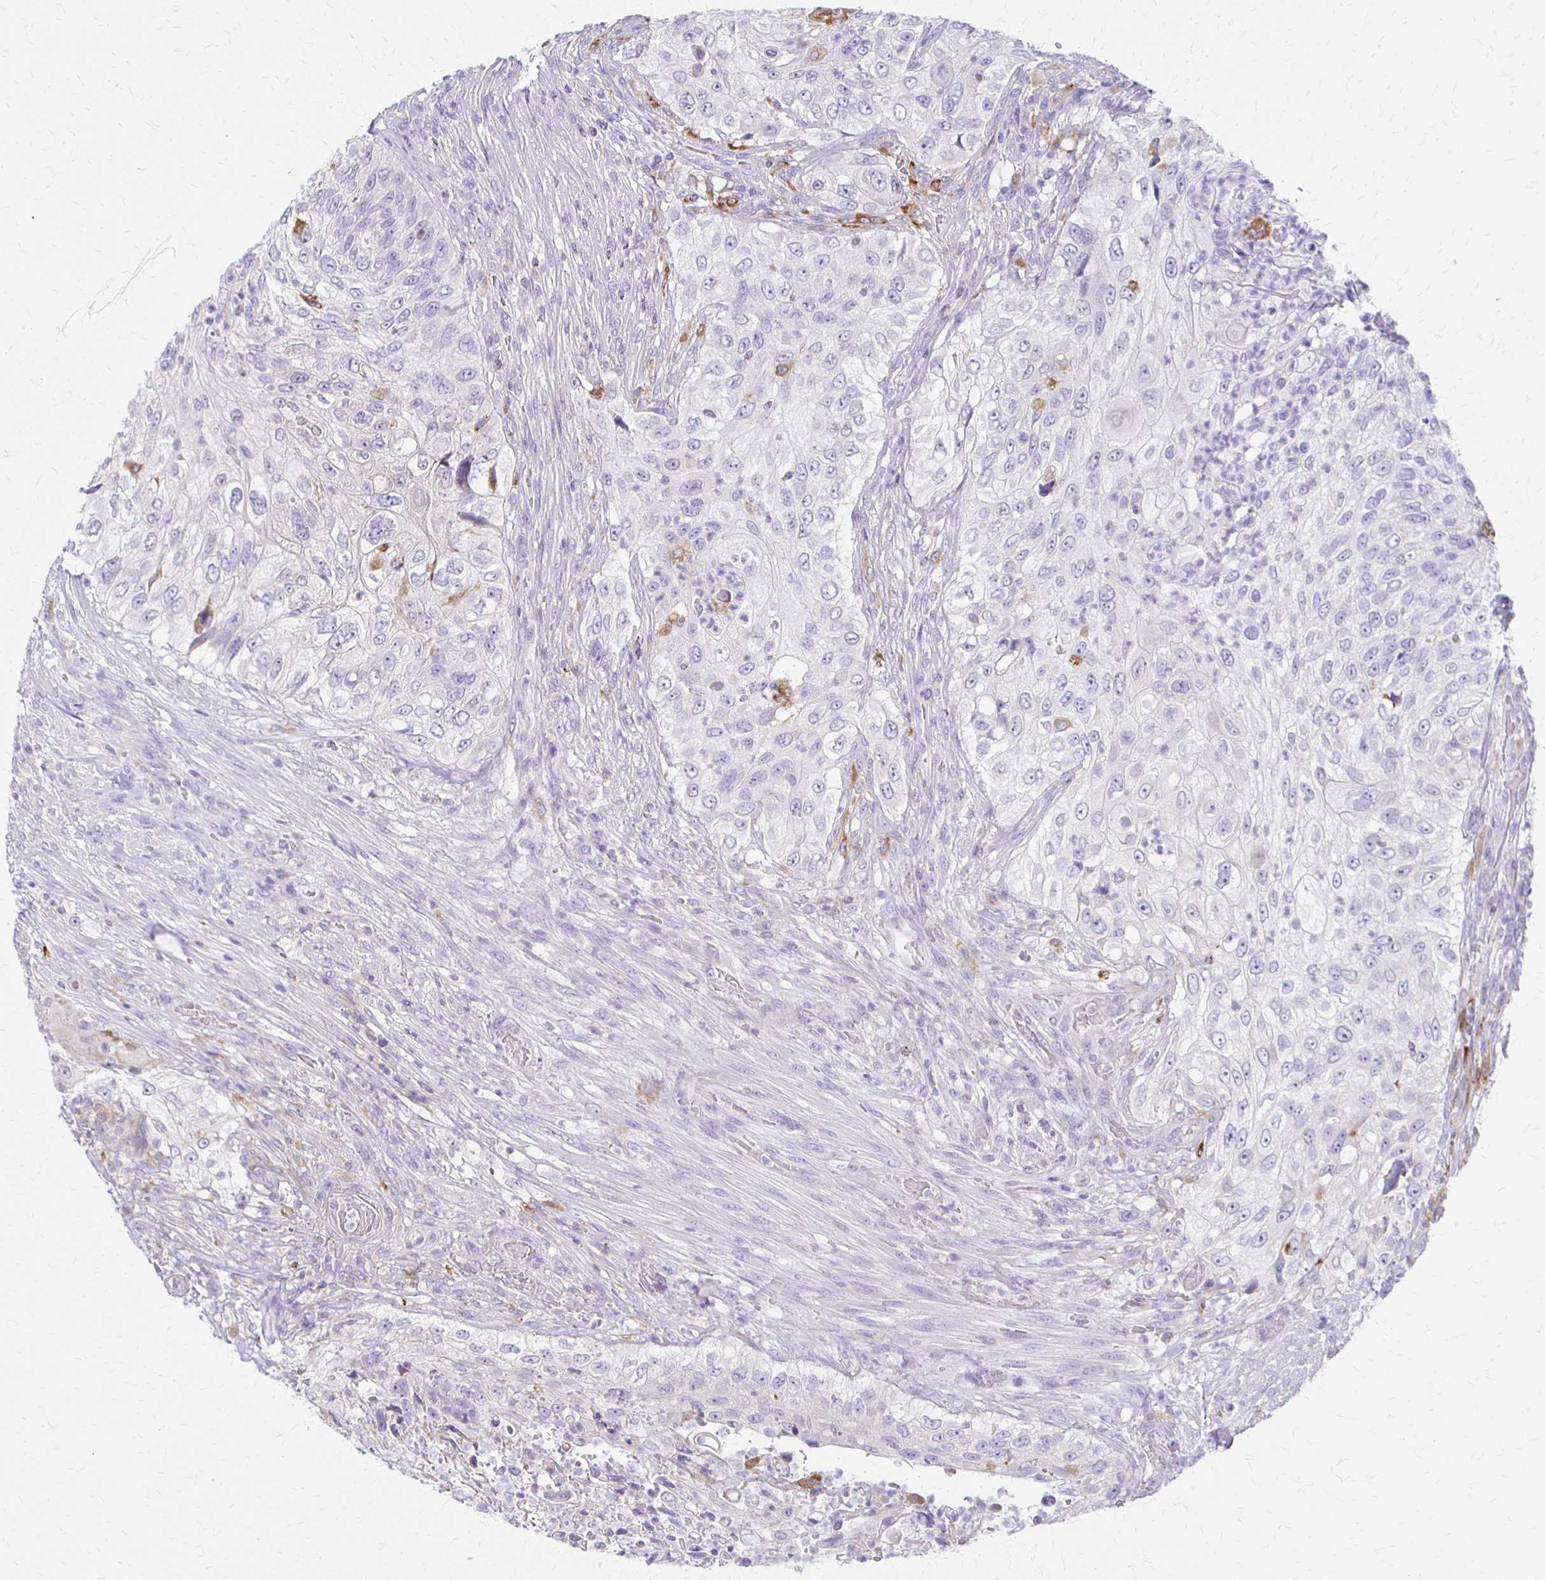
{"staining": {"intensity": "negative", "quantity": "none", "location": "none"}, "tissue": "urothelial cancer", "cell_type": "Tumor cells", "image_type": "cancer", "snomed": [{"axis": "morphology", "description": "Urothelial carcinoma, High grade"}, {"axis": "topography", "description": "Urinary bladder"}], "caption": "Protein analysis of urothelial carcinoma (high-grade) demonstrates no significant staining in tumor cells. (DAB IHC visualized using brightfield microscopy, high magnification).", "gene": "ACP5", "patient": {"sex": "female", "age": 60}}